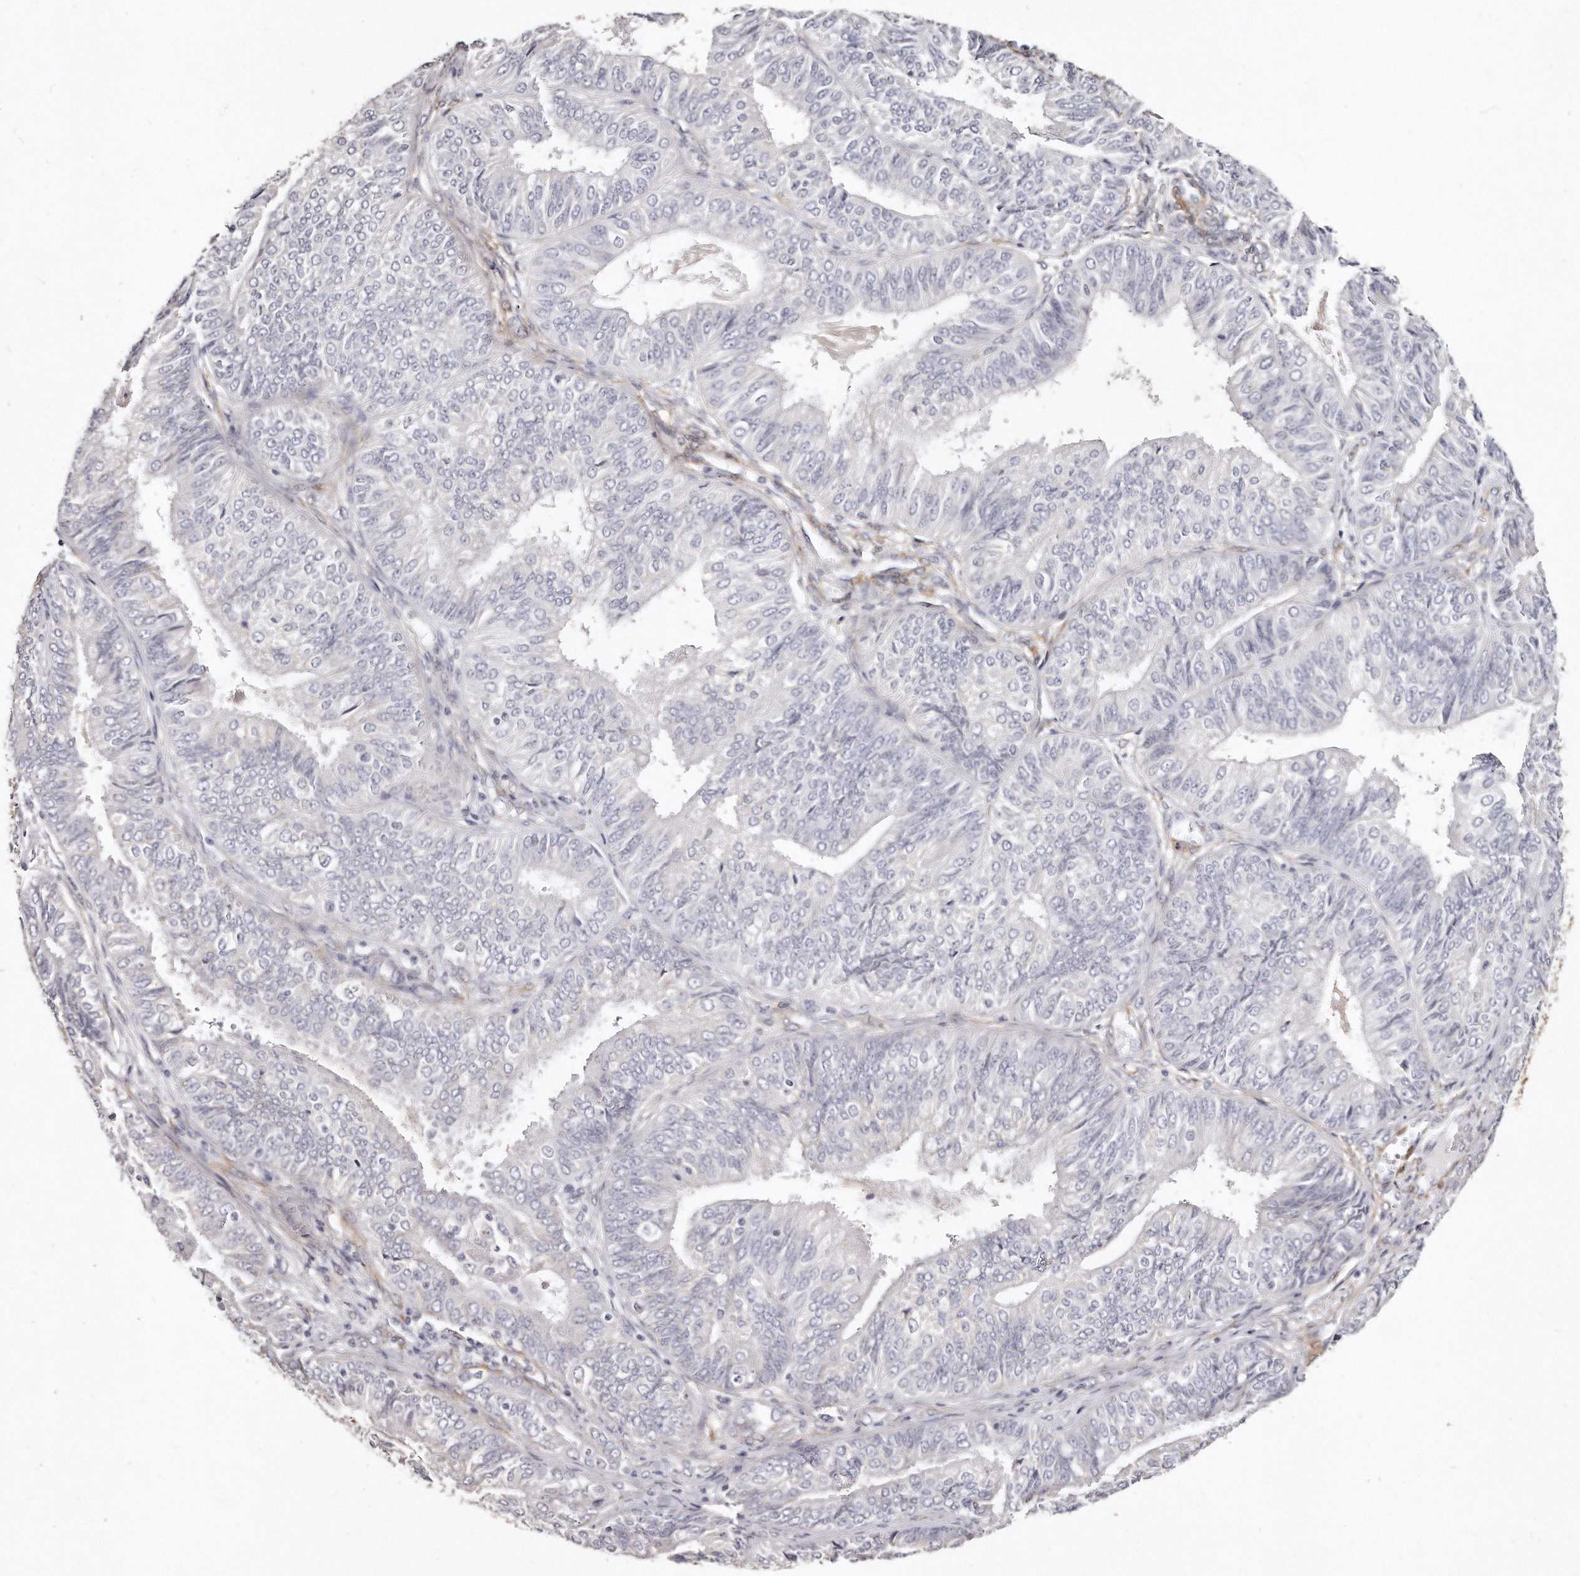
{"staining": {"intensity": "negative", "quantity": "none", "location": "none"}, "tissue": "endometrial cancer", "cell_type": "Tumor cells", "image_type": "cancer", "snomed": [{"axis": "morphology", "description": "Adenocarcinoma, NOS"}, {"axis": "topography", "description": "Endometrium"}], "caption": "Protein analysis of endometrial cancer (adenocarcinoma) reveals no significant staining in tumor cells.", "gene": "LMOD1", "patient": {"sex": "female", "age": 58}}